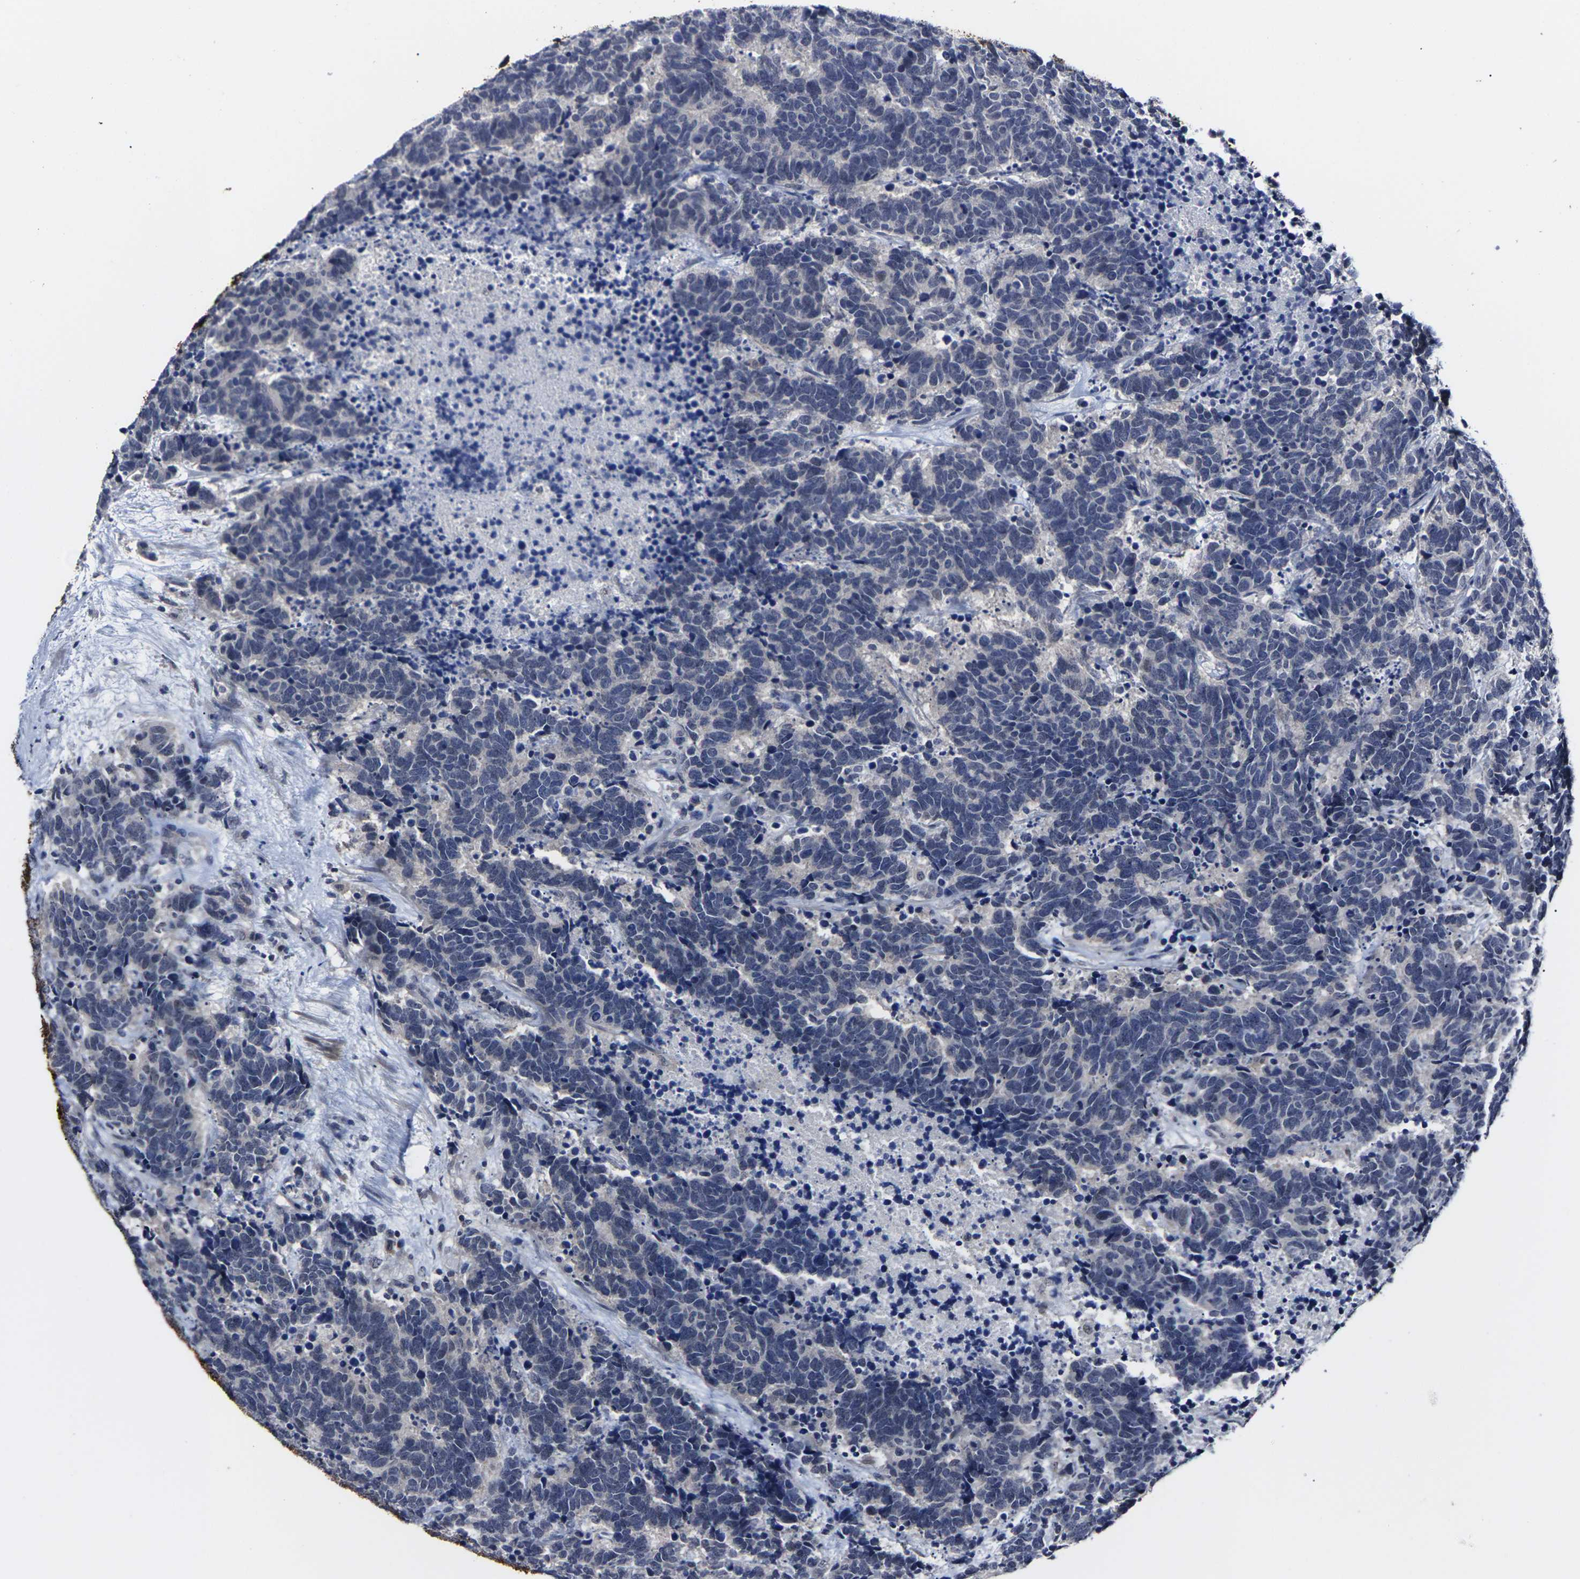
{"staining": {"intensity": "negative", "quantity": "none", "location": "none"}, "tissue": "carcinoid", "cell_type": "Tumor cells", "image_type": "cancer", "snomed": [{"axis": "morphology", "description": "Carcinoma, NOS"}, {"axis": "morphology", "description": "Carcinoid, malignant, NOS"}, {"axis": "topography", "description": "Urinary bladder"}], "caption": "A high-resolution image shows immunohistochemistry (IHC) staining of carcinoid, which exhibits no significant positivity in tumor cells.", "gene": "MSANTD4", "patient": {"sex": "male", "age": 57}}